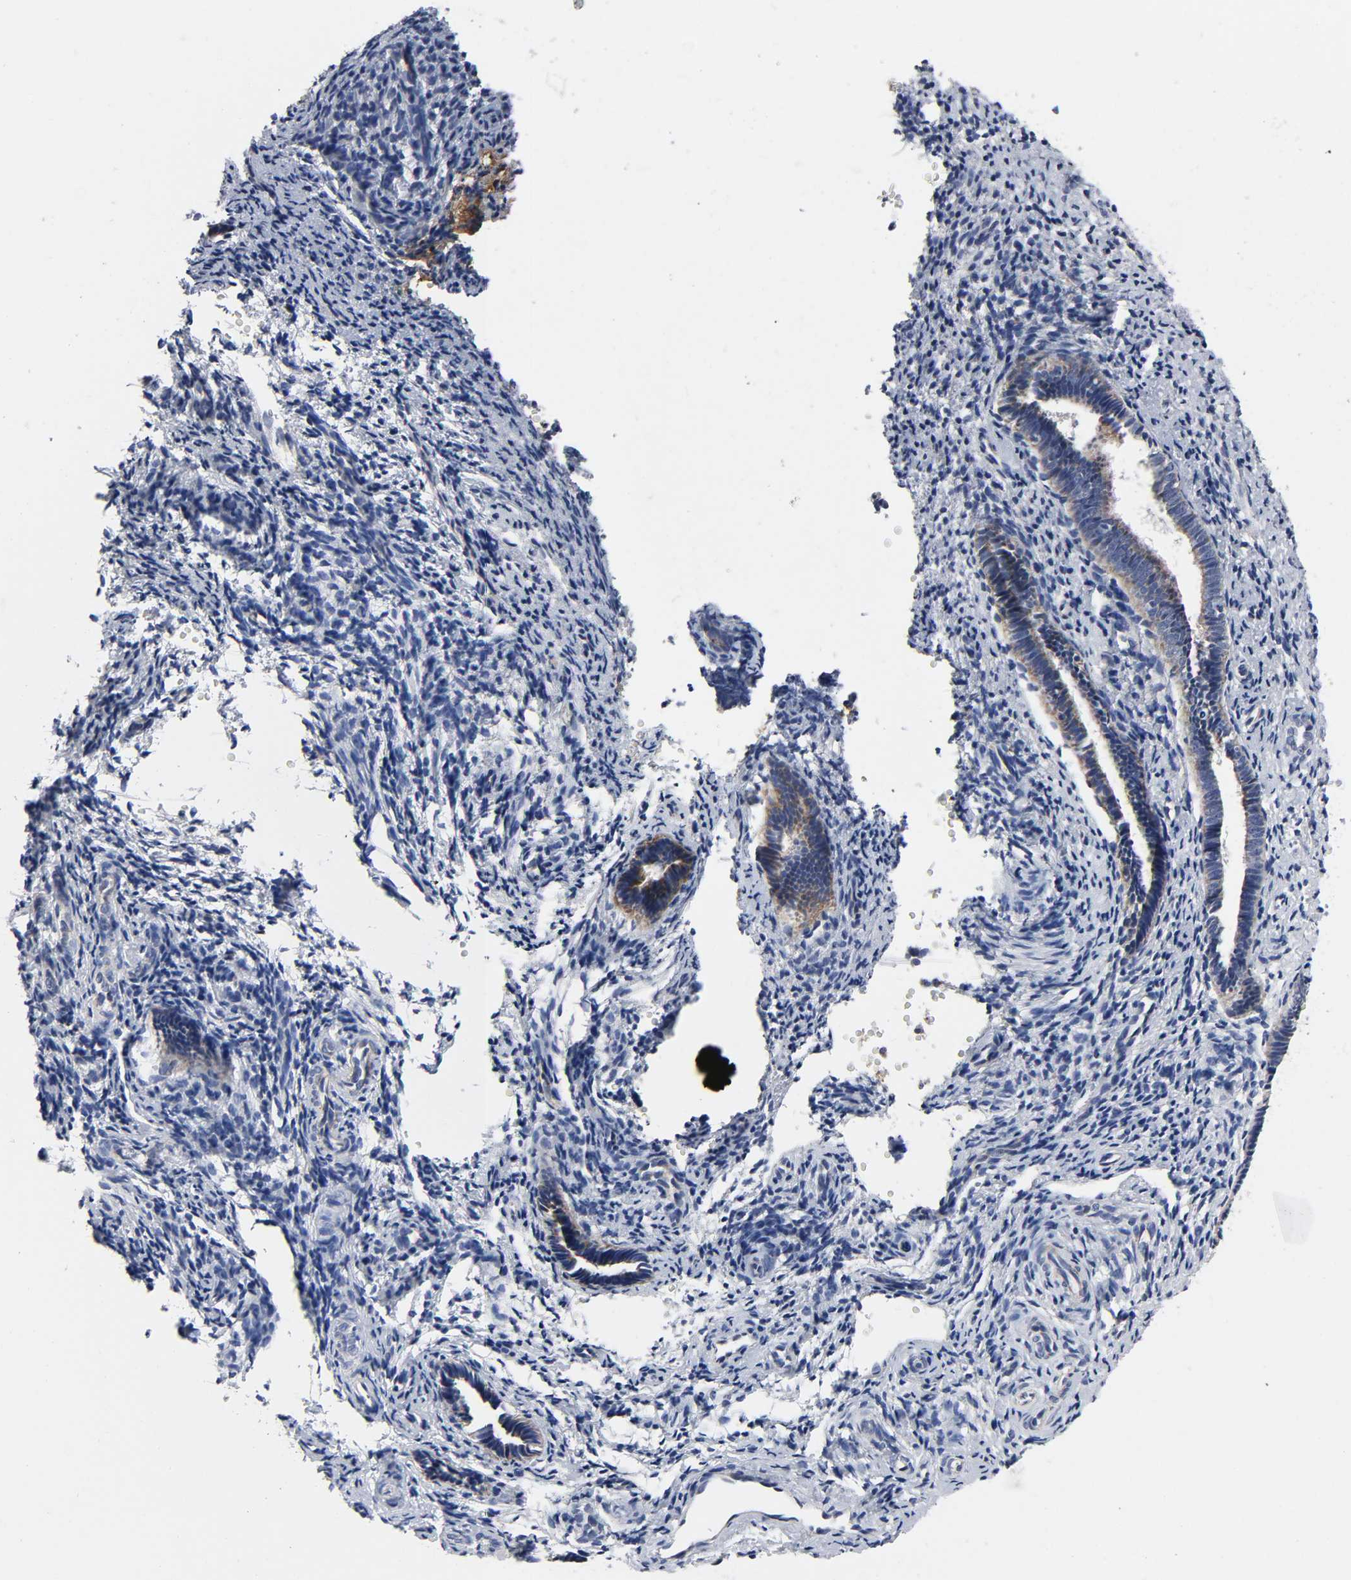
{"staining": {"intensity": "negative", "quantity": "none", "location": "none"}, "tissue": "endometrium", "cell_type": "Cells in endometrial stroma", "image_type": "normal", "snomed": [{"axis": "morphology", "description": "Normal tissue, NOS"}, {"axis": "topography", "description": "Endometrium"}], "caption": "Immunohistochemistry (IHC) of benign human endometrium demonstrates no staining in cells in endometrial stroma.", "gene": "AOPEP", "patient": {"sex": "female", "age": 27}}